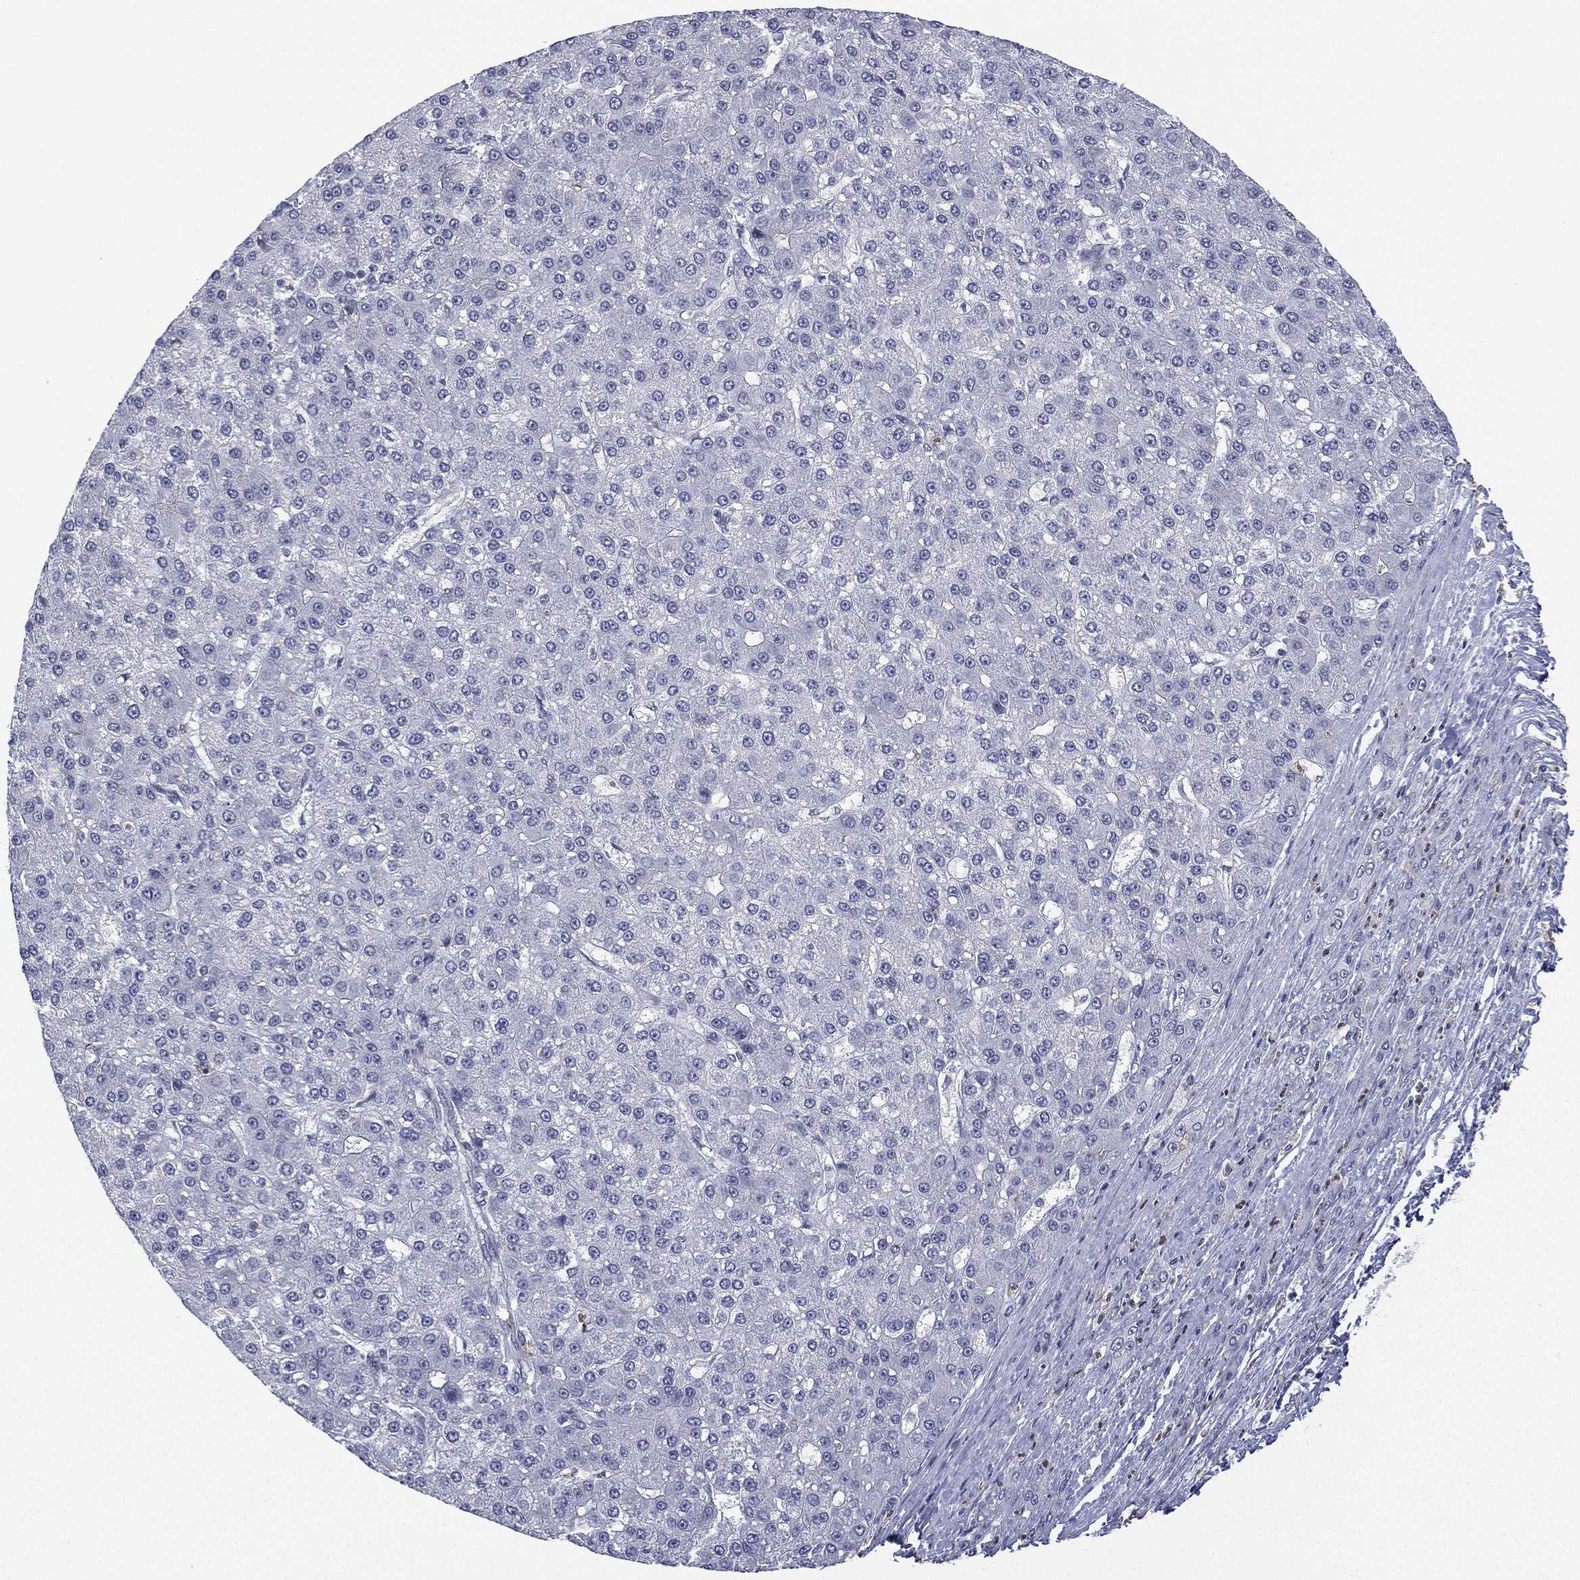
{"staining": {"intensity": "negative", "quantity": "none", "location": "none"}, "tissue": "liver cancer", "cell_type": "Tumor cells", "image_type": "cancer", "snomed": [{"axis": "morphology", "description": "Carcinoma, Hepatocellular, NOS"}, {"axis": "topography", "description": "Liver"}], "caption": "This micrograph is of liver cancer stained with immunohistochemistry (IHC) to label a protein in brown with the nuclei are counter-stained blue. There is no staining in tumor cells. (IHC, brightfield microscopy, high magnification).", "gene": "ZNF711", "patient": {"sex": "male", "age": 67}}